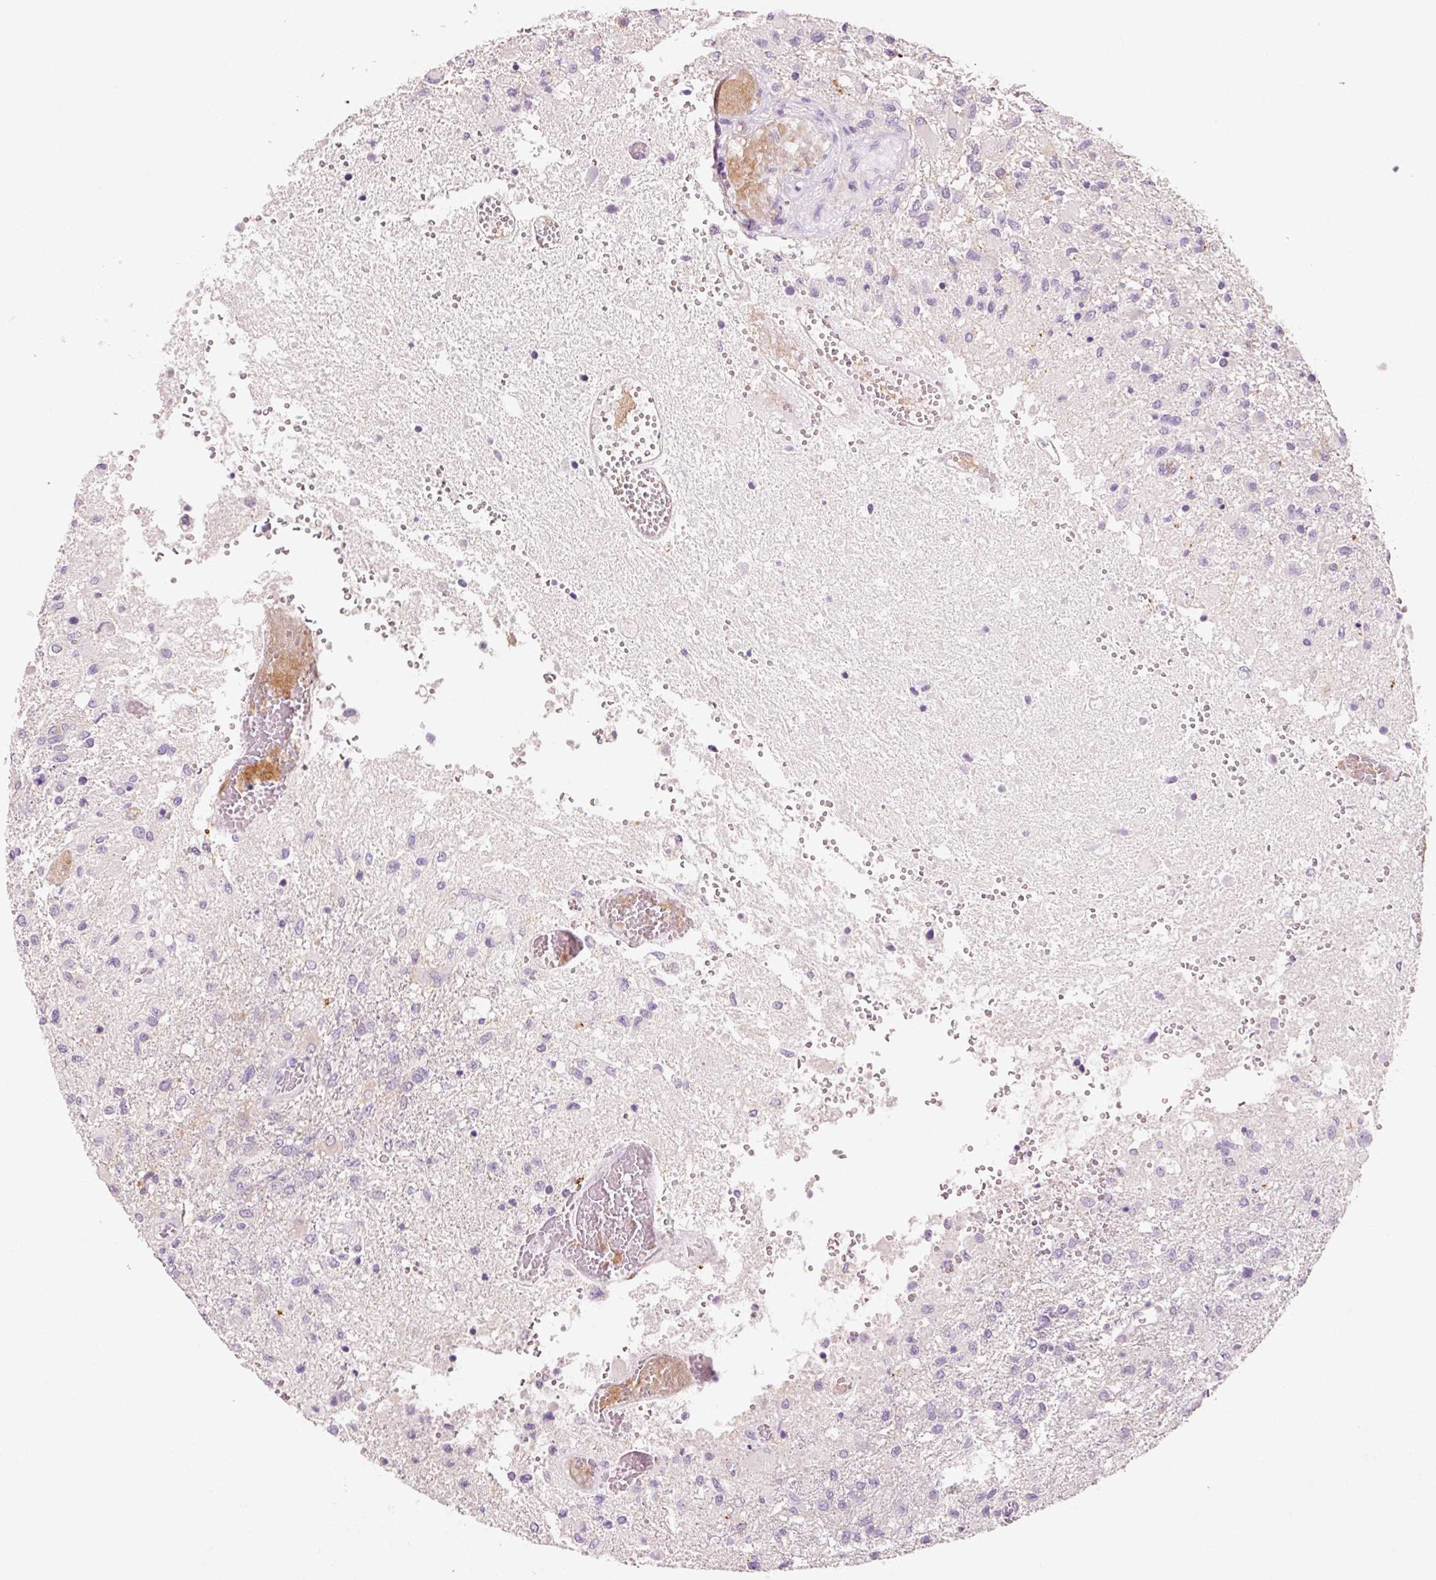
{"staining": {"intensity": "negative", "quantity": "none", "location": "none"}, "tissue": "glioma", "cell_type": "Tumor cells", "image_type": "cancer", "snomed": [{"axis": "morphology", "description": "Glioma, malignant, High grade"}, {"axis": "topography", "description": "Brain"}], "caption": "Immunohistochemistry histopathology image of neoplastic tissue: high-grade glioma (malignant) stained with DAB (3,3'-diaminobenzidine) exhibits no significant protein expression in tumor cells. Brightfield microscopy of immunohistochemistry (IHC) stained with DAB (brown) and hematoxylin (blue), captured at high magnification.", "gene": "OR8K1", "patient": {"sex": "female", "age": 74}}